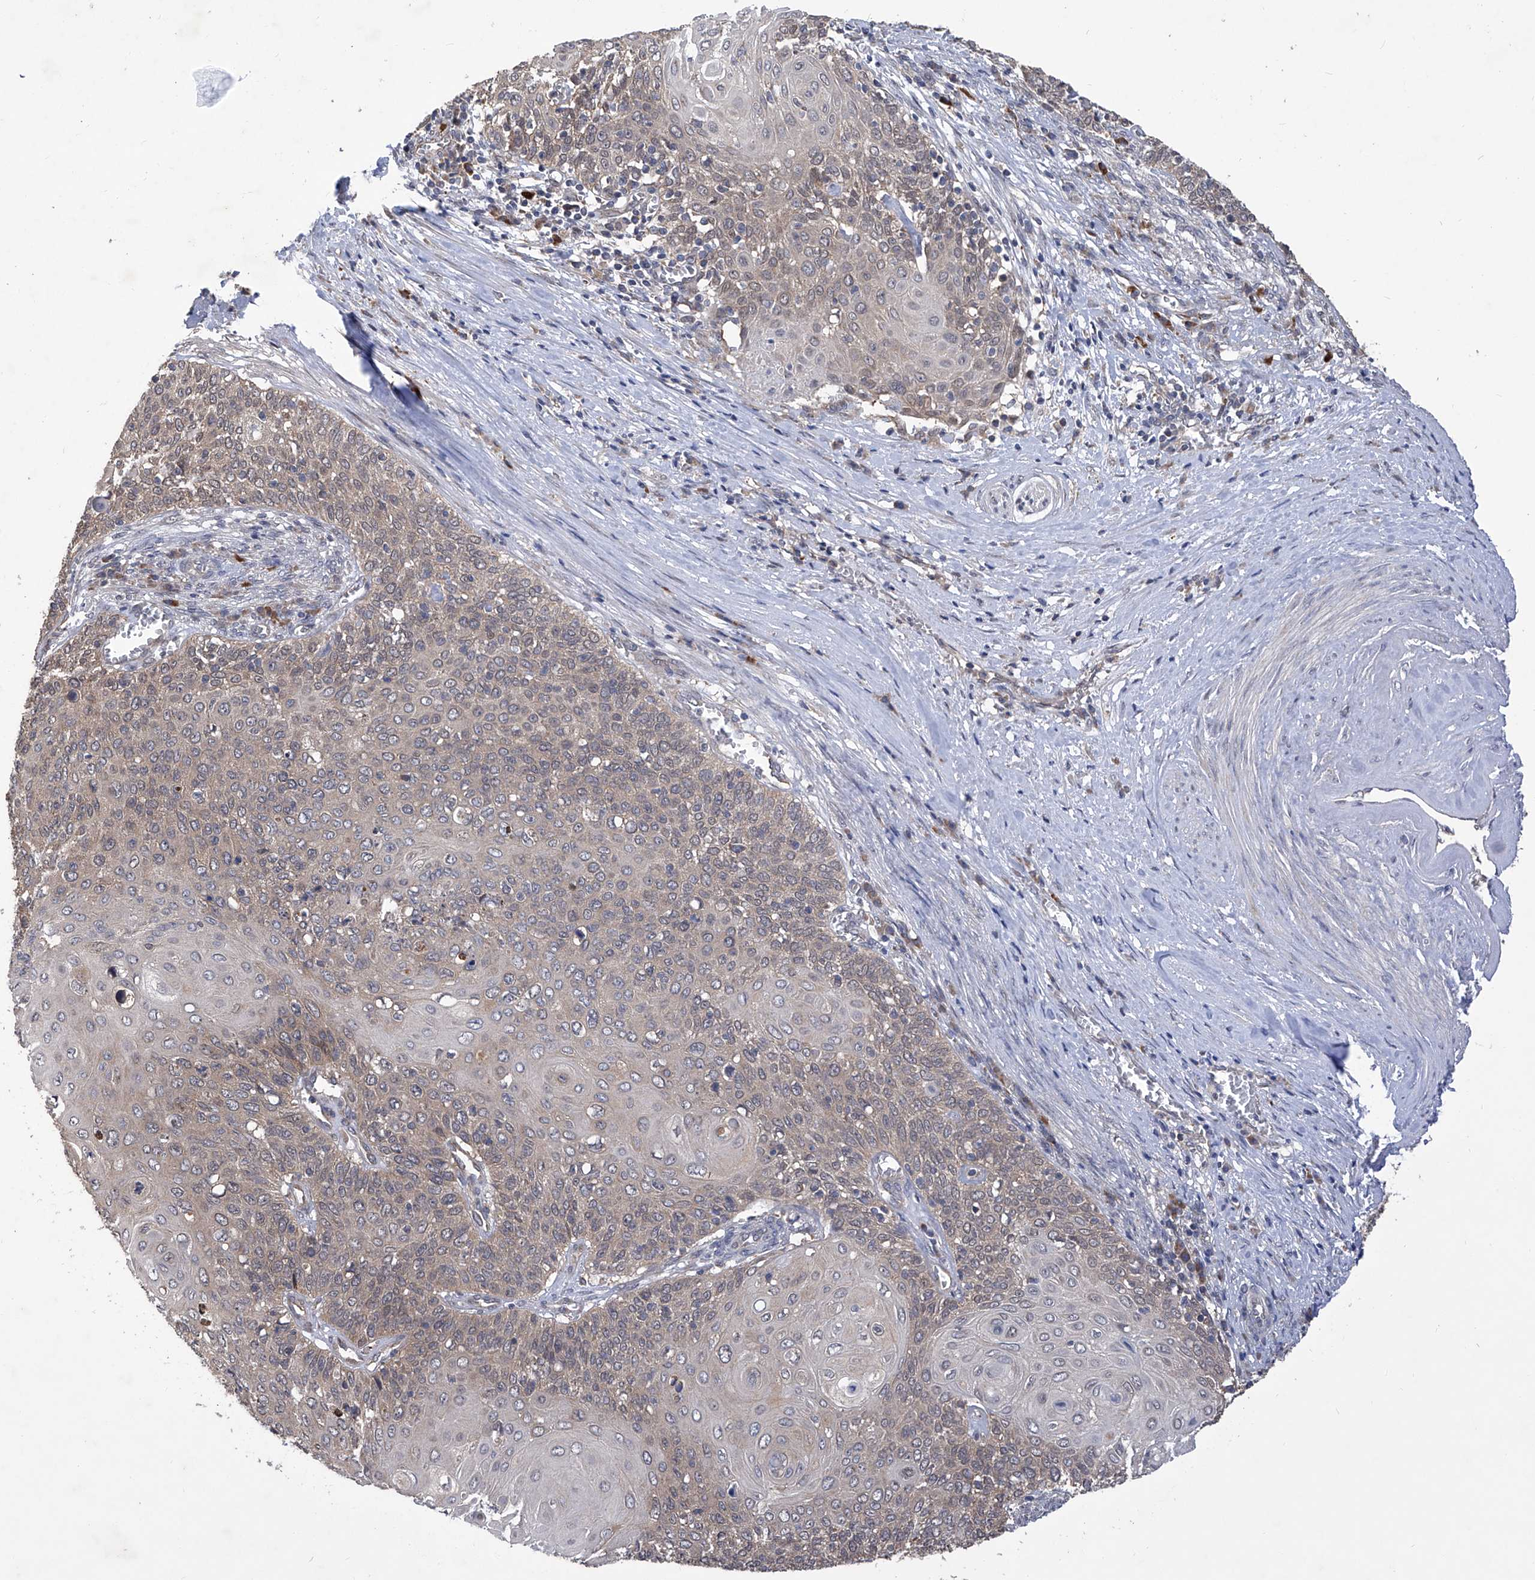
{"staining": {"intensity": "negative", "quantity": "none", "location": "none"}, "tissue": "cervical cancer", "cell_type": "Tumor cells", "image_type": "cancer", "snomed": [{"axis": "morphology", "description": "Squamous cell carcinoma, NOS"}, {"axis": "topography", "description": "Cervix"}], "caption": "Human cervical squamous cell carcinoma stained for a protein using immunohistochemistry (IHC) displays no staining in tumor cells.", "gene": "USP45", "patient": {"sex": "female", "age": 39}}